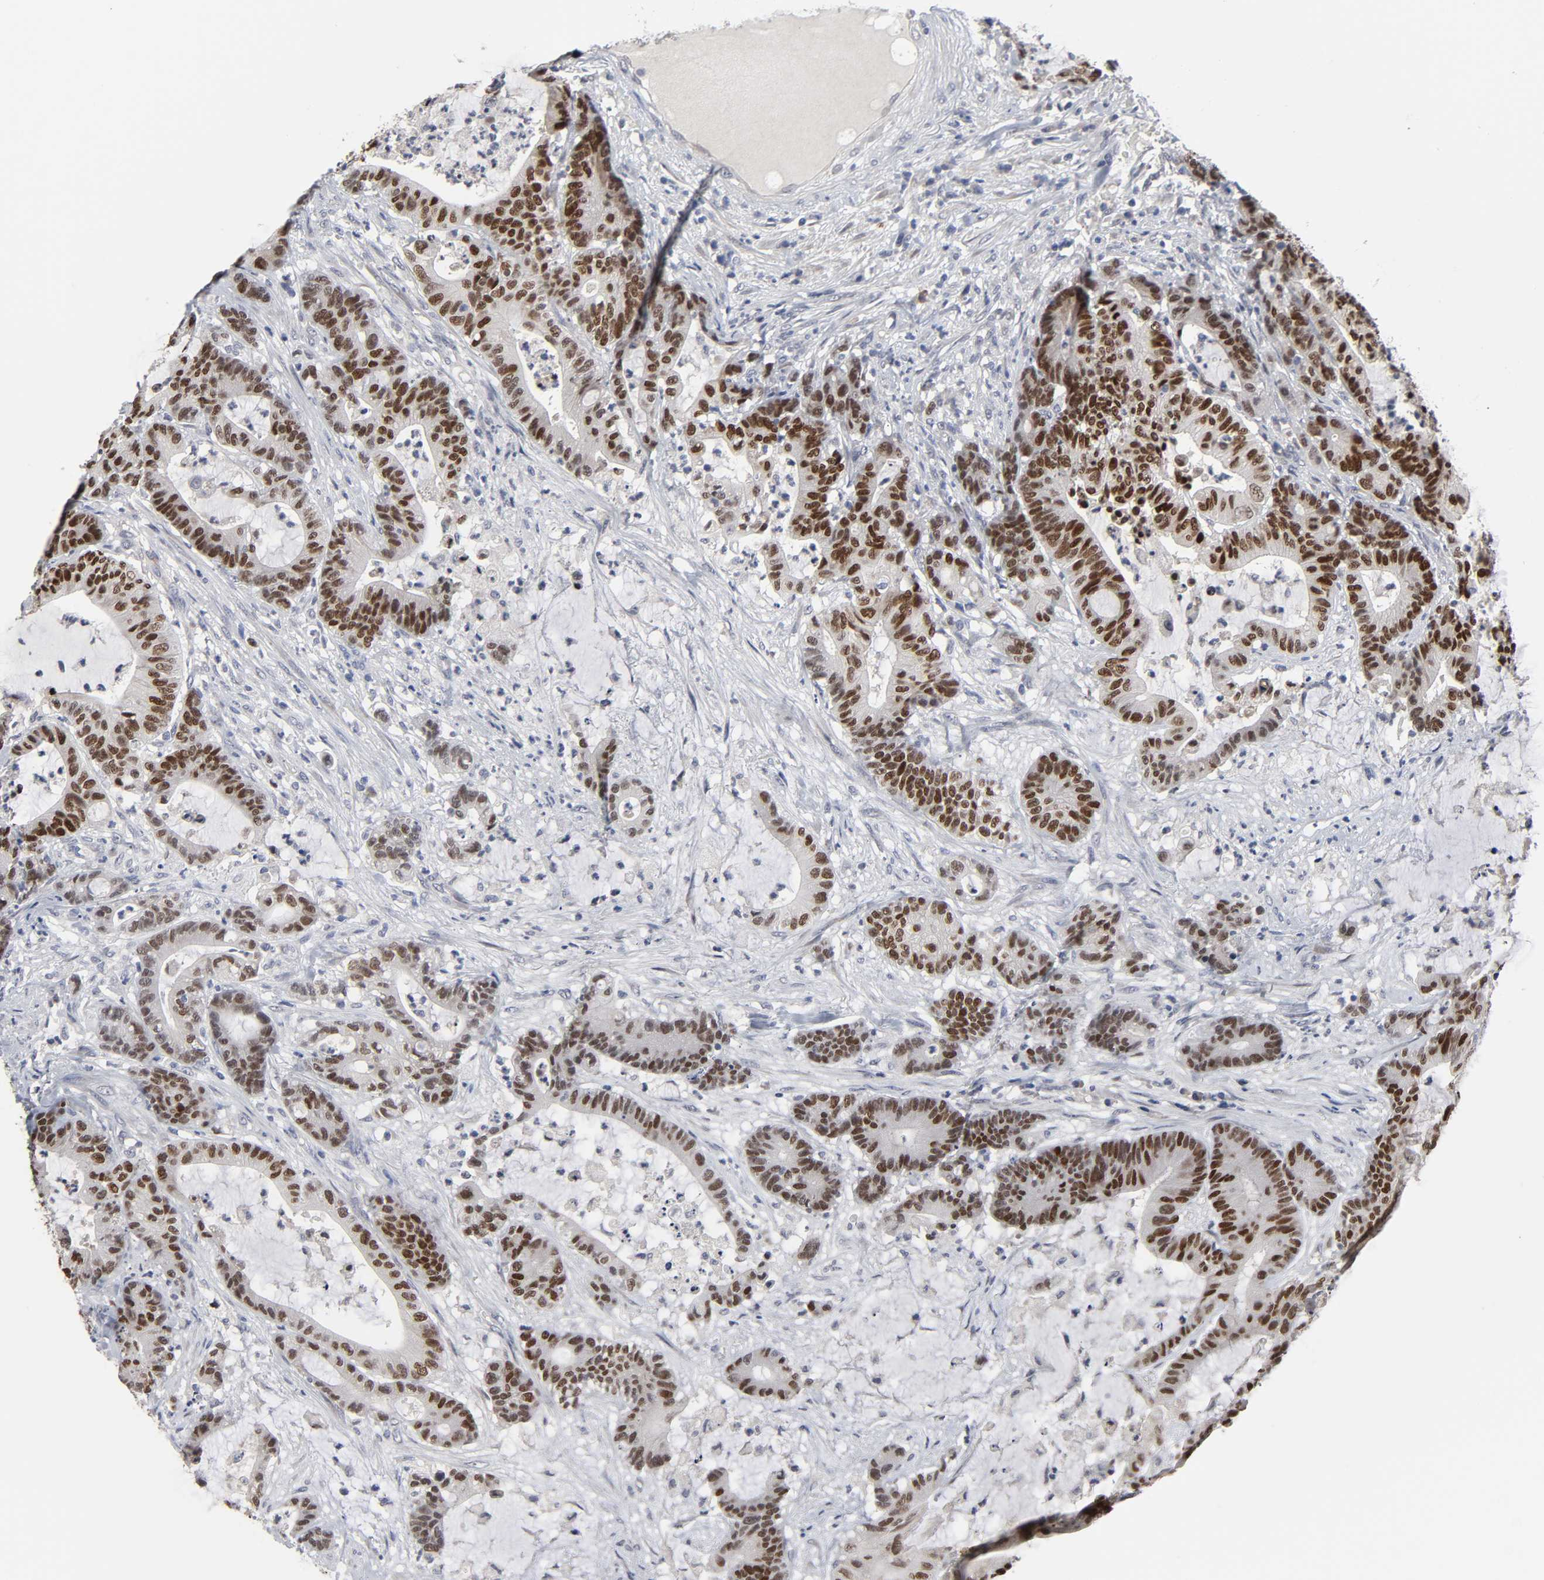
{"staining": {"intensity": "strong", "quantity": ">75%", "location": "nuclear"}, "tissue": "colorectal cancer", "cell_type": "Tumor cells", "image_type": "cancer", "snomed": [{"axis": "morphology", "description": "Adenocarcinoma, NOS"}, {"axis": "topography", "description": "Colon"}], "caption": "Human adenocarcinoma (colorectal) stained for a protein (brown) displays strong nuclear positive staining in about >75% of tumor cells.", "gene": "HNF4A", "patient": {"sex": "female", "age": 84}}